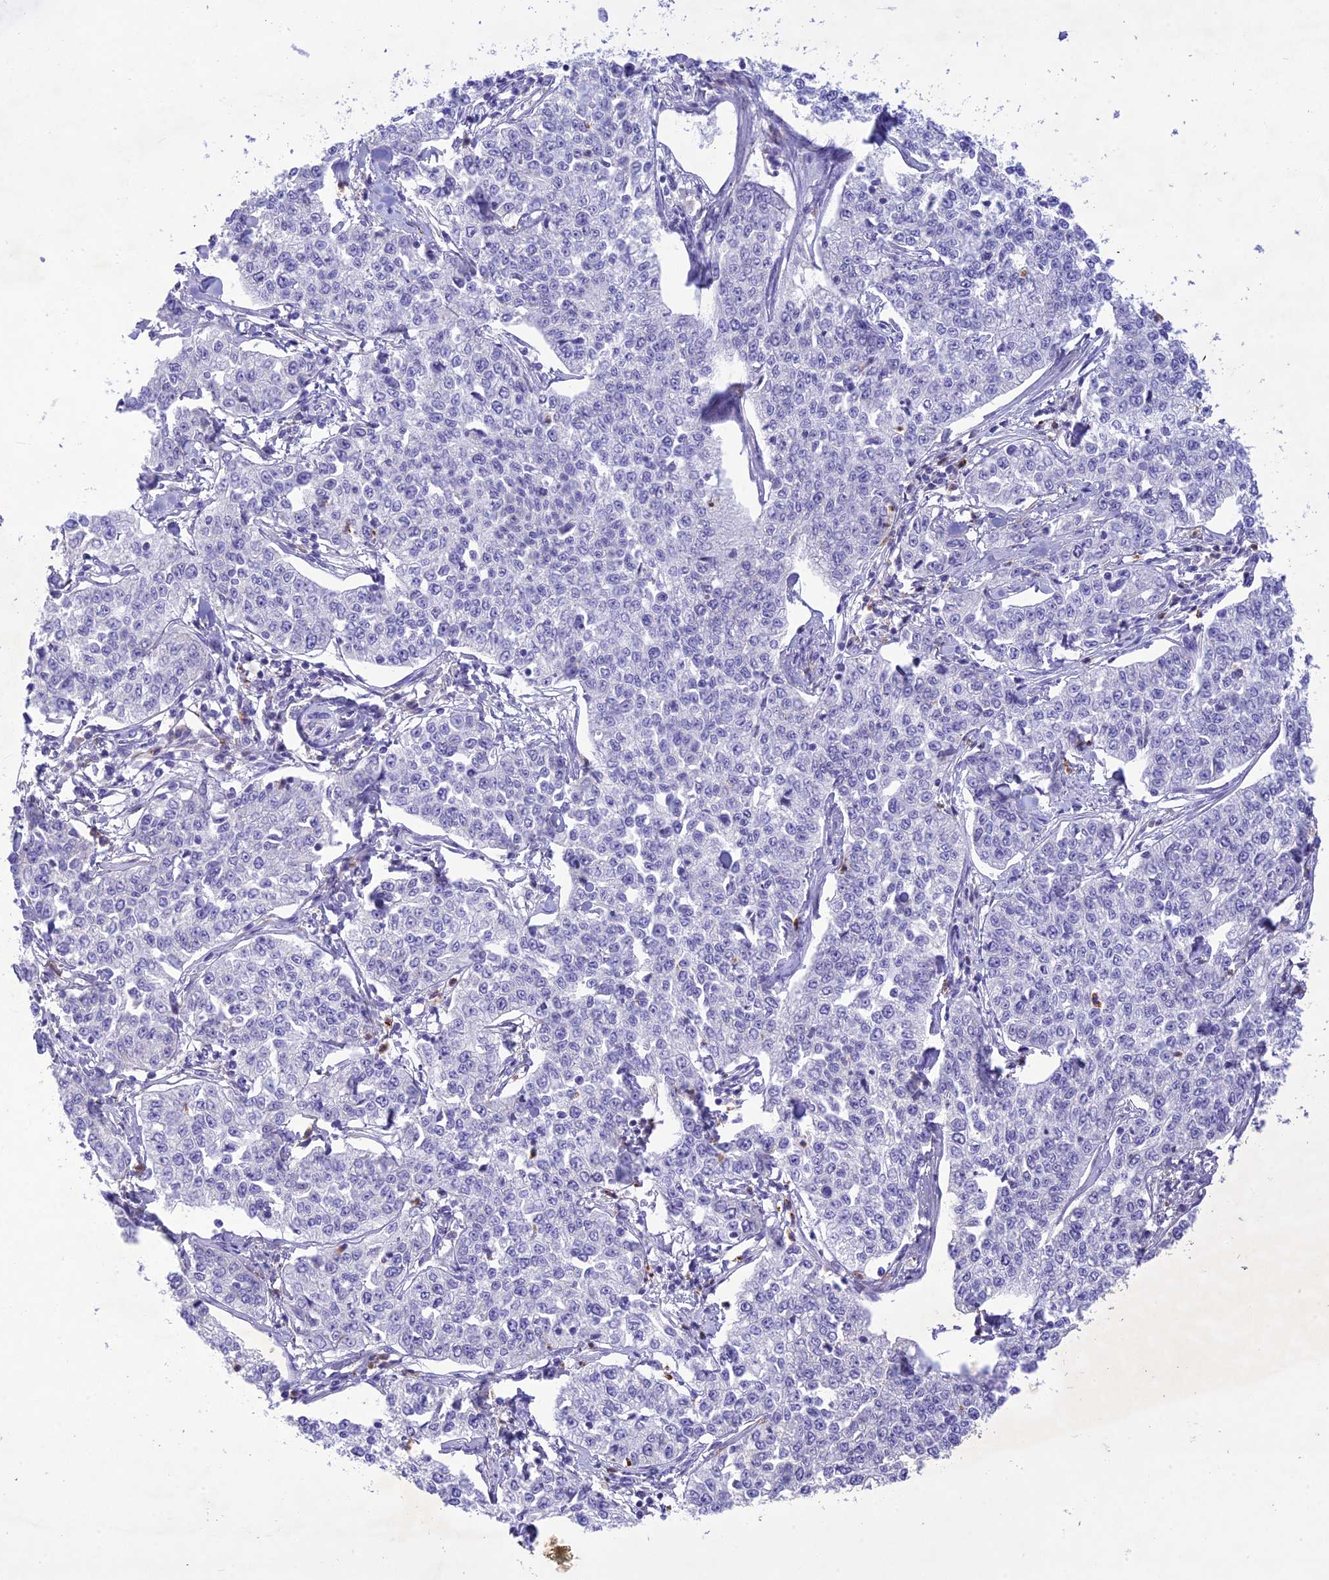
{"staining": {"intensity": "negative", "quantity": "none", "location": "none"}, "tissue": "cervical cancer", "cell_type": "Tumor cells", "image_type": "cancer", "snomed": [{"axis": "morphology", "description": "Squamous cell carcinoma, NOS"}, {"axis": "topography", "description": "Cervix"}], "caption": "Tumor cells are negative for brown protein staining in cervical squamous cell carcinoma.", "gene": "SLC13A5", "patient": {"sex": "female", "age": 35}}